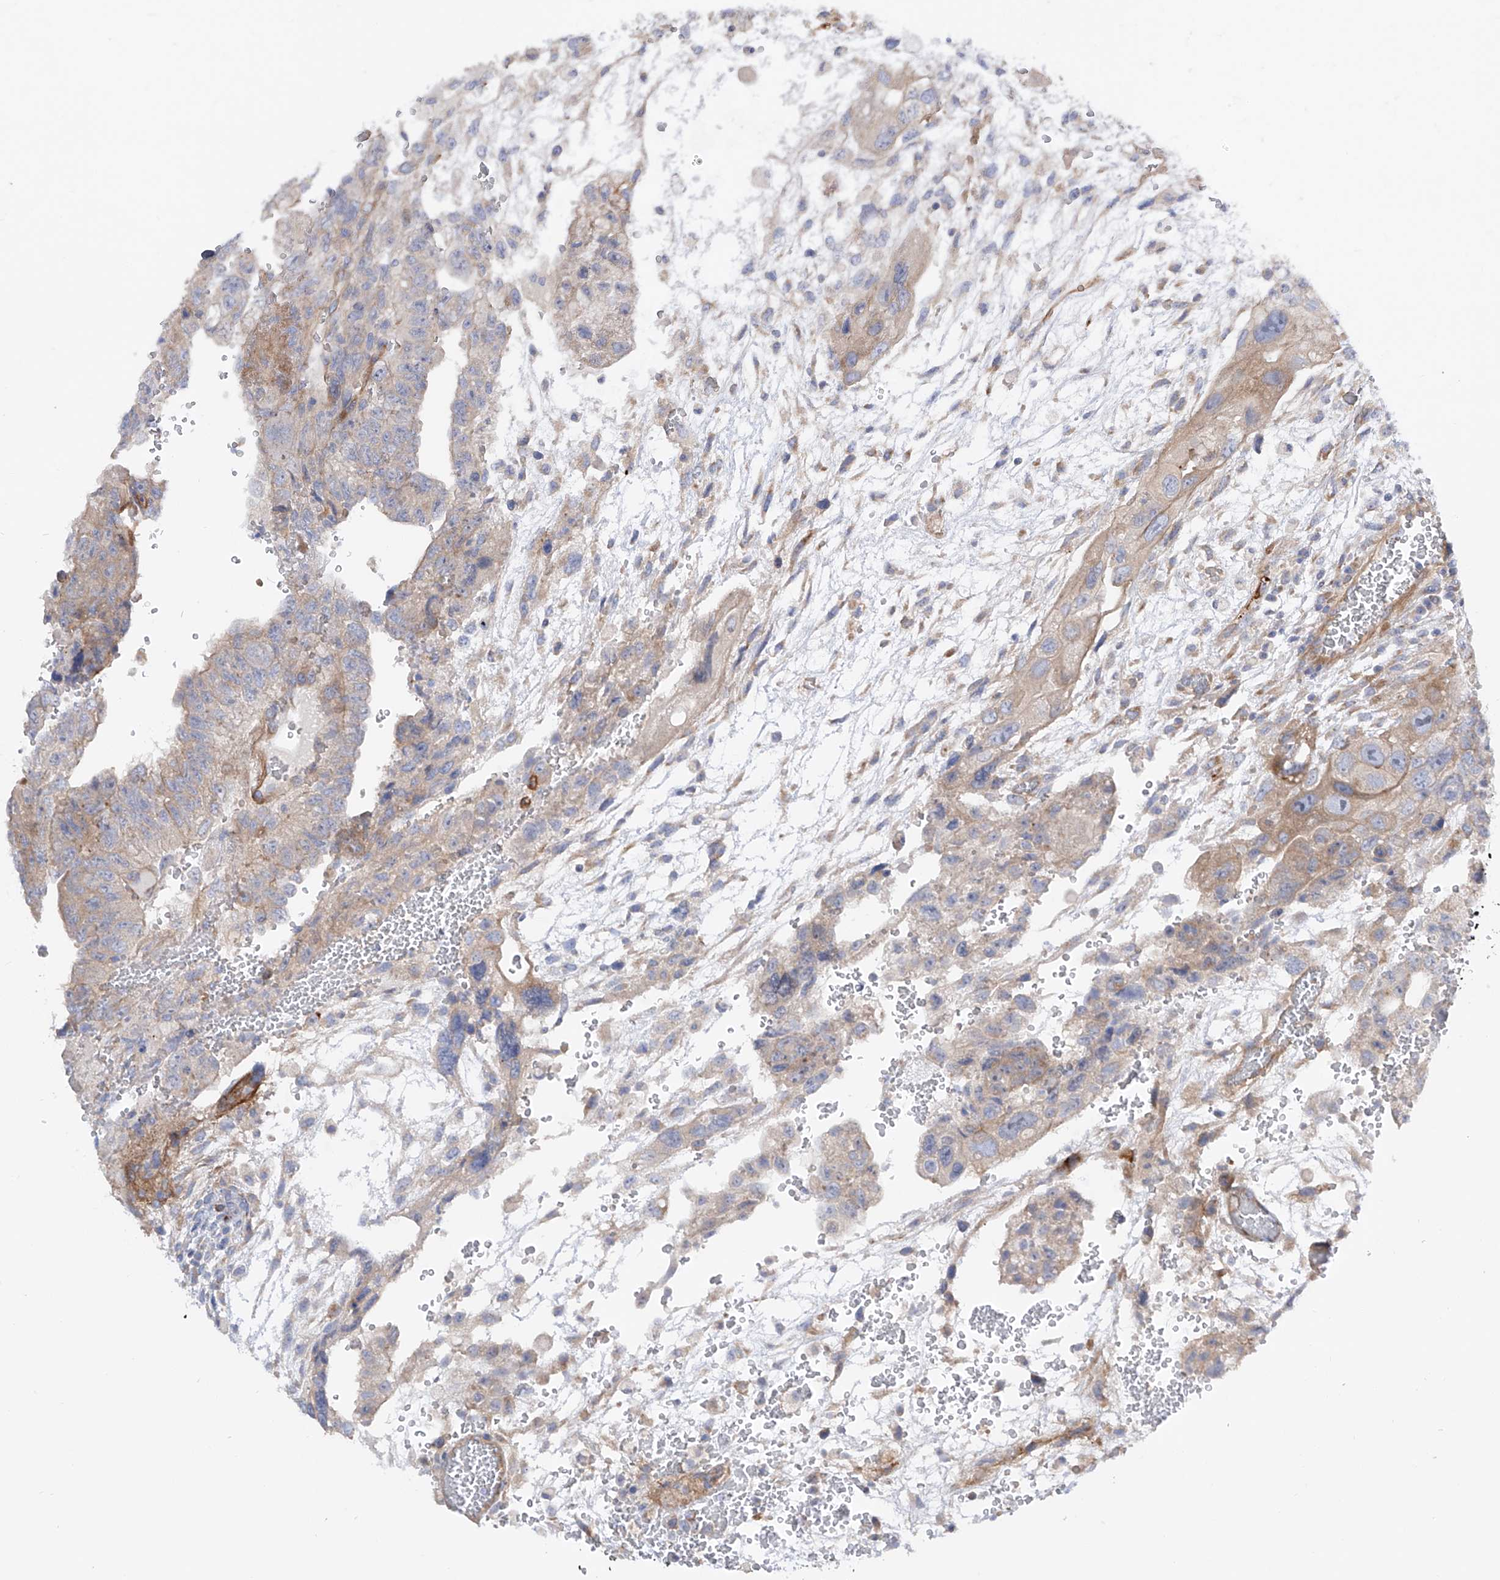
{"staining": {"intensity": "weak", "quantity": "<25%", "location": "cytoplasmic/membranous"}, "tissue": "testis cancer", "cell_type": "Tumor cells", "image_type": "cancer", "snomed": [{"axis": "morphology", "description": "Carcinoma, Embryonal, NOS"}, {"axis": "topography", "description": "Testis"}], "caption": "An immunohistochemistry (IHC) photomicrograph of testis embryonal carcinoma is shown. There is no staining in tumor cells of testis embryonal carcinoma.", "gene": "LCA5", "patient": {"sex": "male", "age": 36}}